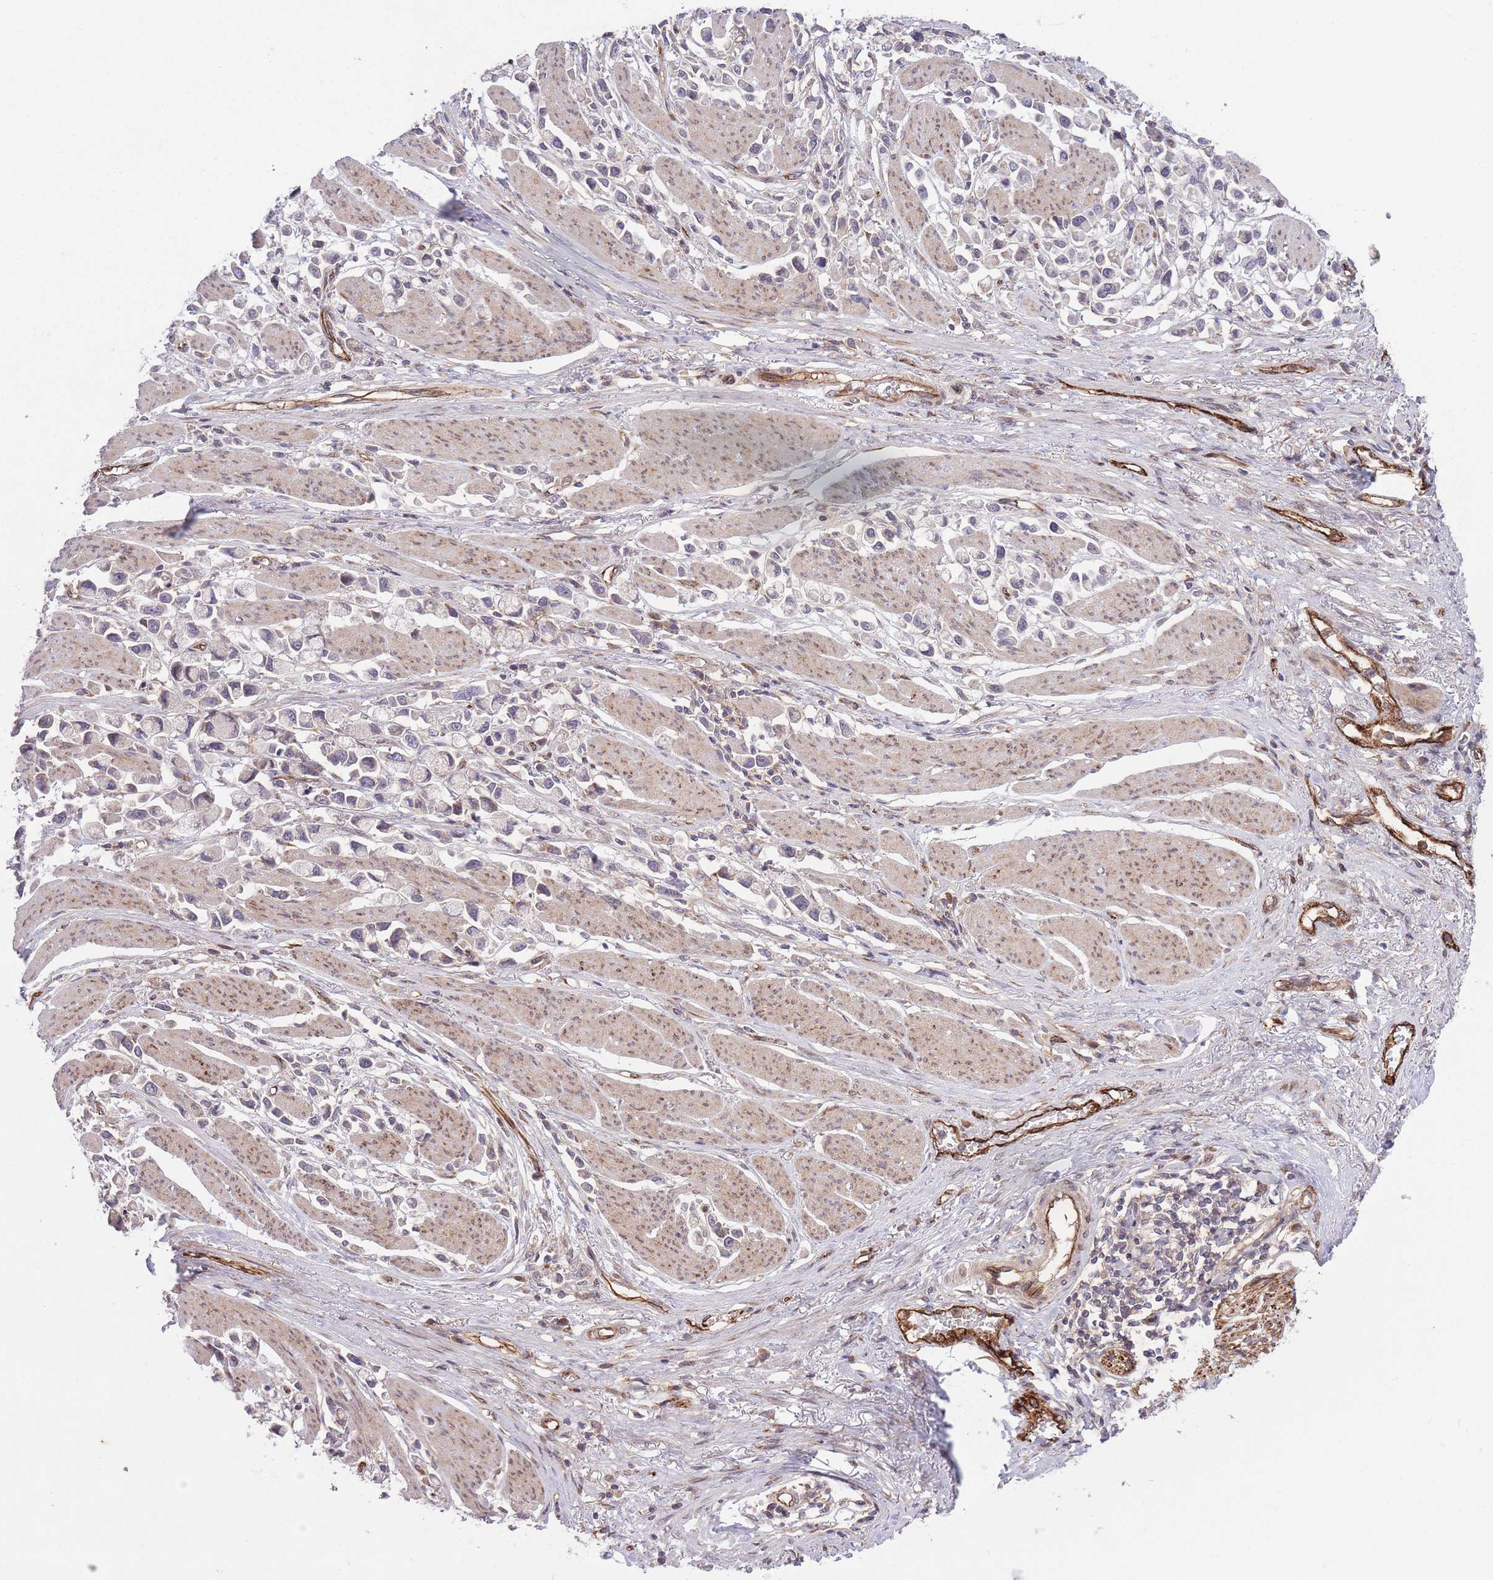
{"staining": {"intensity": "negative", "quantity": "none", "location": "none"}, "tissue": "stomach cancer", "cell_type": "Tumor cells", "image_type": "cancer", "snomed": [{"axis": "morphology", "description": "Adenocarcinoma, NOS"}, {"axis": "topography", "description": "Stomach"}], "caption": "Tumor cells show no significant protein staining in stomach cancer (adenocarcinoma).", "gene": "CISH", "patient": {"sex": "female", "age": 81}}